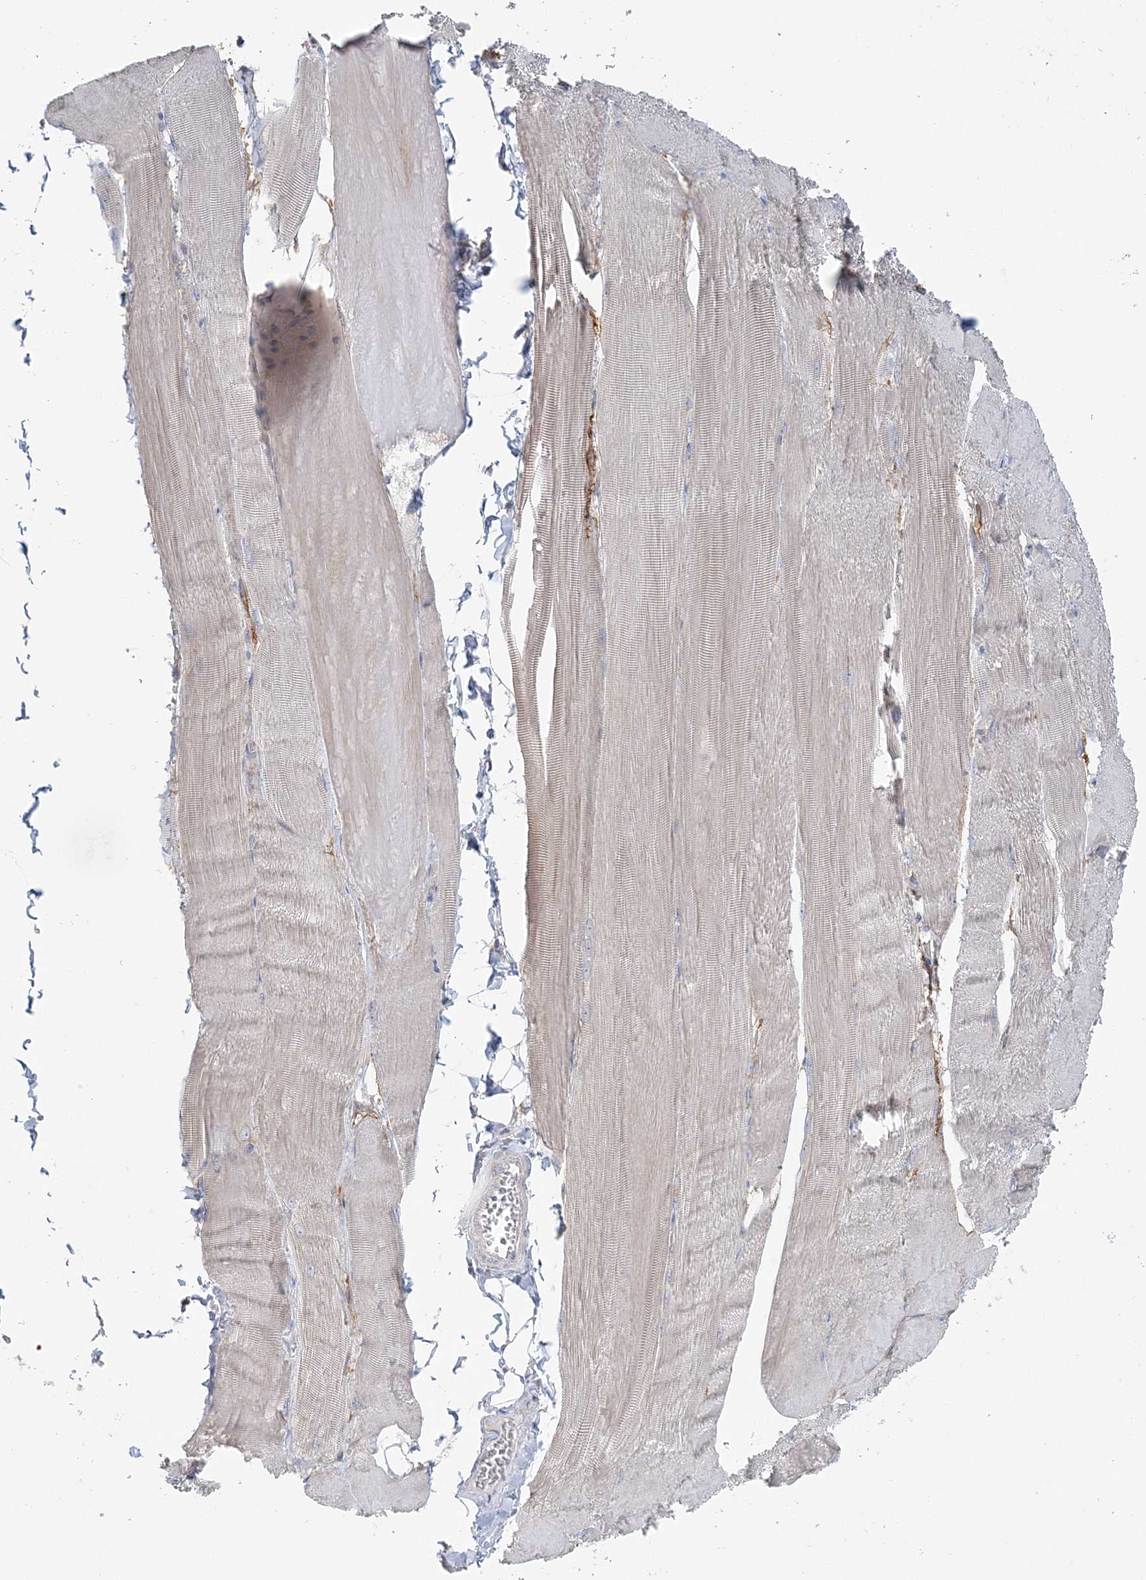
{"staining": {"intensity": "weak", "quantity": "<25%", "location": "cytoplasmic/membranous"}, "tissue": "skeletal muscle", "cell_type": "Myocytes", "image_type": "normal", "snomed": [{"axis": "morphology", "description": "Normal tissue, NOS"}, {"axis": "morphology", "description": "Basal cell carcinoma"}, {"axis": "topography", "description": "Skeletal muscle"}], "caption": "Myocytes show no significant positivity in unremarkable skeletal muscle. (DAB immunohistochemistry visualized using brightfield microscopy, high magnification).", "gene": "TBC1D5", "patient": {"sex": "female", "age": 64}}